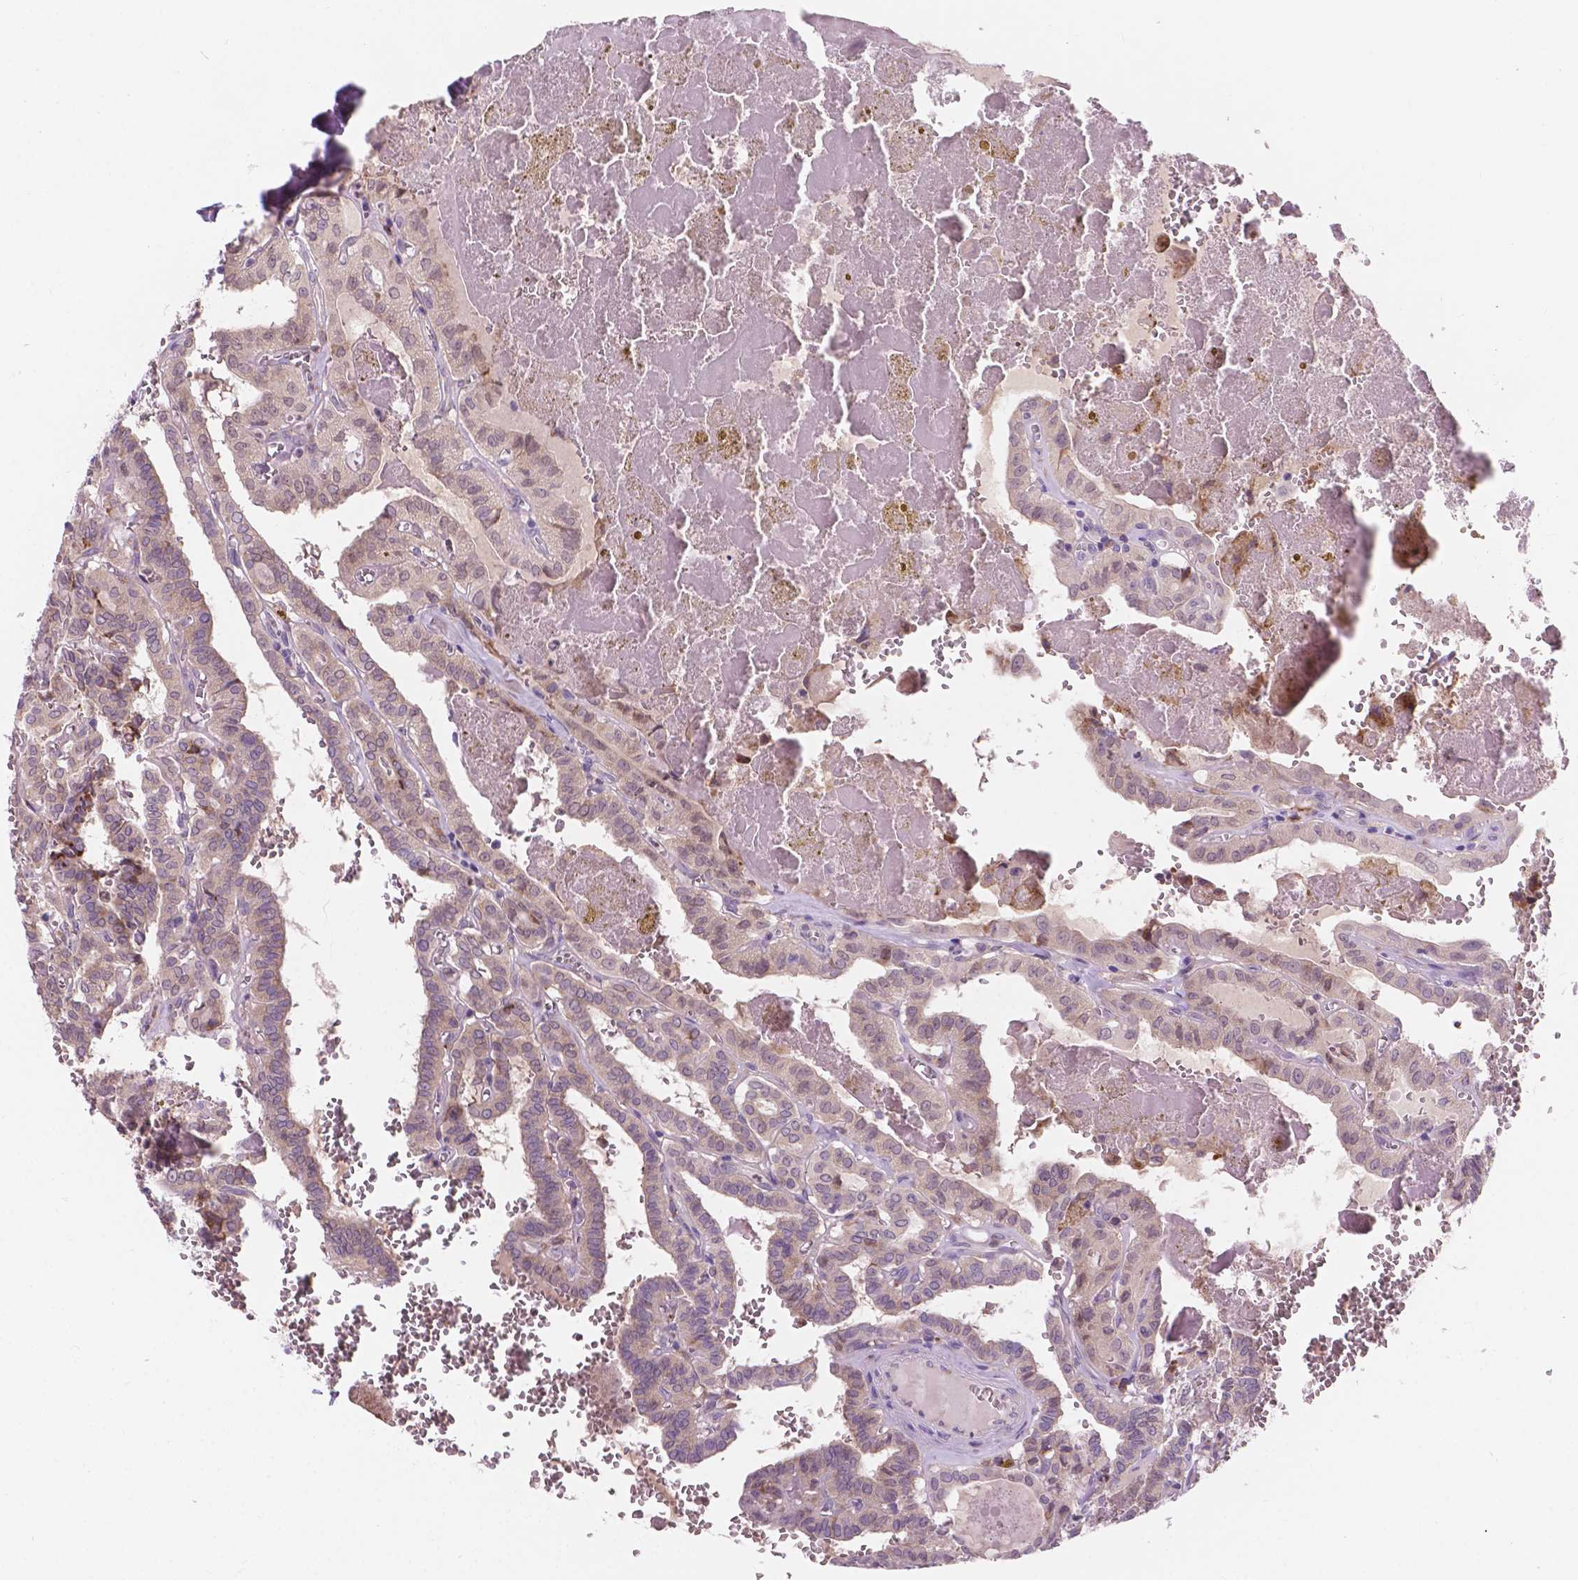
{"staining": {"intensity": "negative", "quantity": "none", "location": "none"}, "tissue": "thyroid cancer", "cell_type": "Tumor cells", "image_type": "cancer", "snomed": [{"axis": "morphology", "description": "Papillary adenocarcinoma, NOS"}, {"axis": "topography", "description": "Thyroid gland"}], "caption": "Immunohistochemistry (IHC) micrograph of human thyroid papillary adenocarcinoma stained for a protein (brown), which demonstrates no expression in tumor cells.", "gene": "IREB2", "patient": {"sex": "female", "age": 21}}